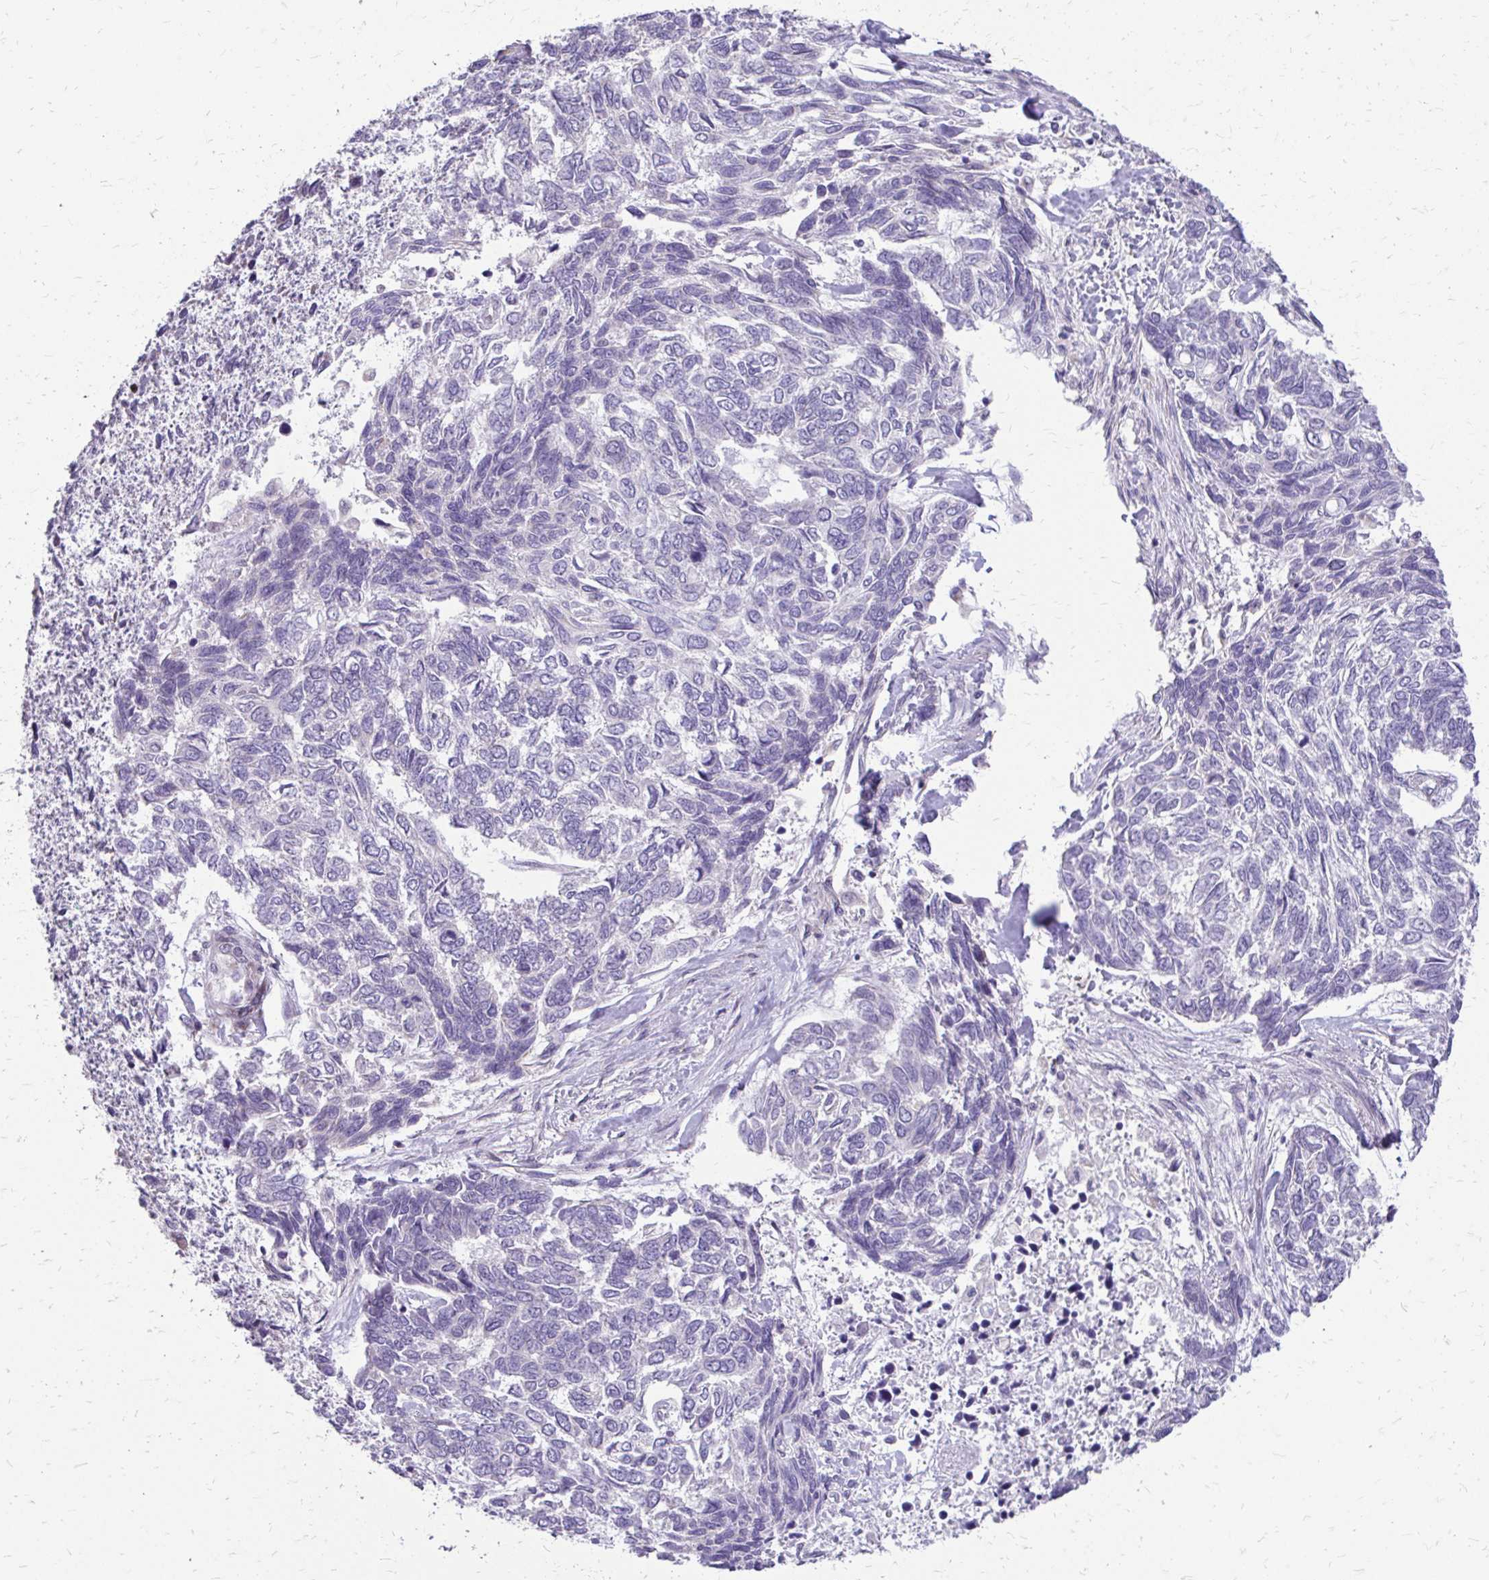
{"staining": {"intensity": "negative", "quantity": "none", "location": "none"}, "tissue": "skin cancer", "cell_type": "Tumor cells", "image_type": "cancer", "snomed": [{"axis": "morphology", "description": "Basal cell carcinoma"}, {"axis": "topography", "description": "Skin"}], "caption": "Tumor cells show no significant expression in skin cancer. (DAB (3,3'-diaminobenzidine) immunohistochemistry (IHC) with hematoxylin counter stain).", "gene": "FUNDC2", "patient": {"sex": "female", "age": 65}}